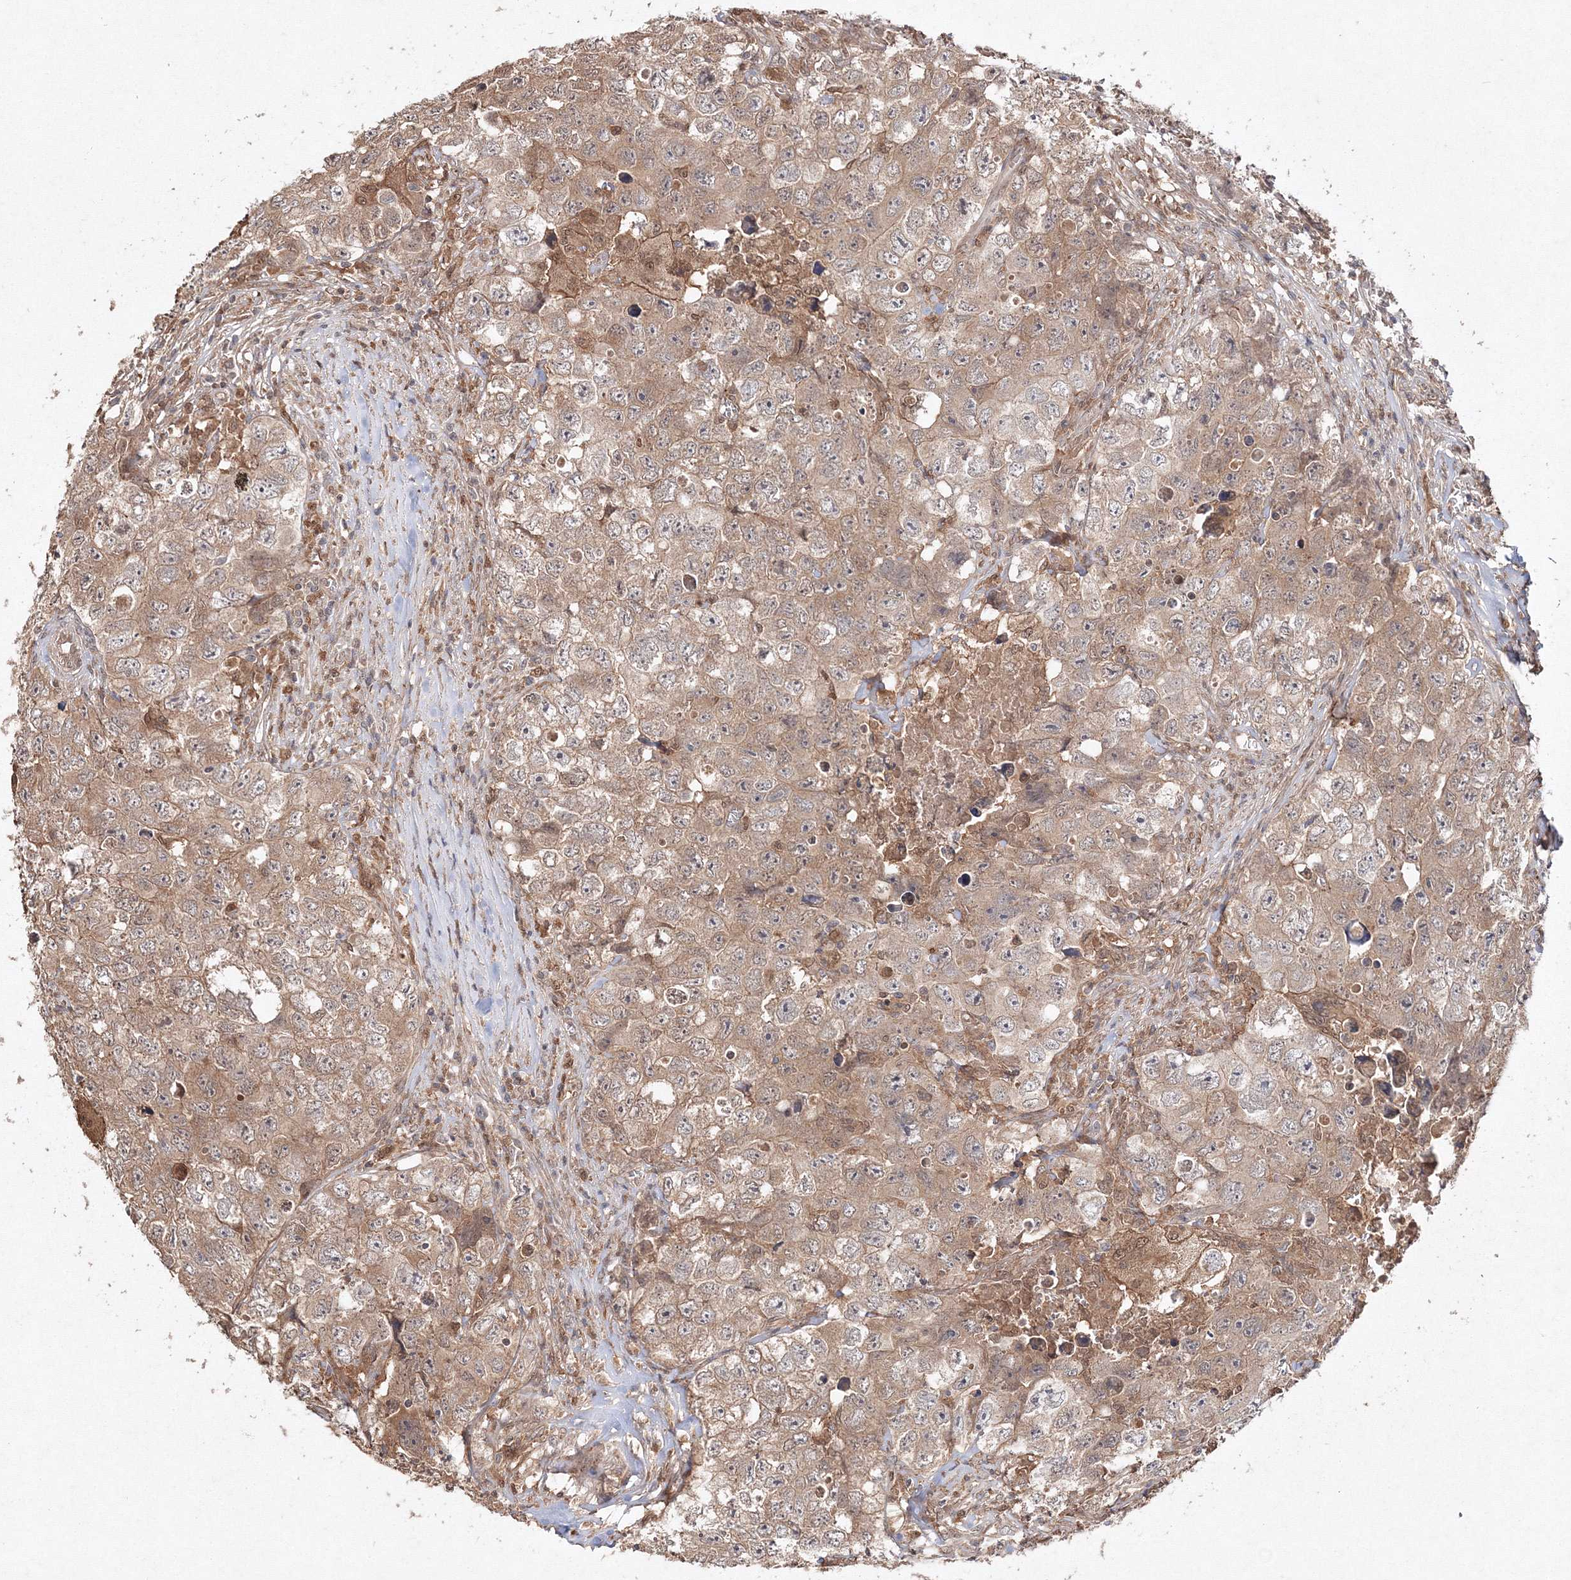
{"staining": {"intensity": "moderate", "quantity": ">75%", "location": "cytoplasmic/membranous"}, "tissue": "testis cancer", "cell_type": "Tumor cells", "image_type": "cancer", "snomed": [{"axis": "morphology", "description": "Seminoma, NOS"}, {"axis": "morphology", "description": "Carcinoma, Embryonal, NOS"}, {"axis": "topography", "description": "Testis"}], "caption": "Tumor cells show medium levels of moderate cytoplasmic/membranous staining in about >75% of cells in embryonal carcinoma (testis). (DAB (3,3'-diaminobenzidine) = brown stain, brightfield microscopy at high magnification).", "gene": "S100A11", "patient": {"sex": "male", "age": 43}}